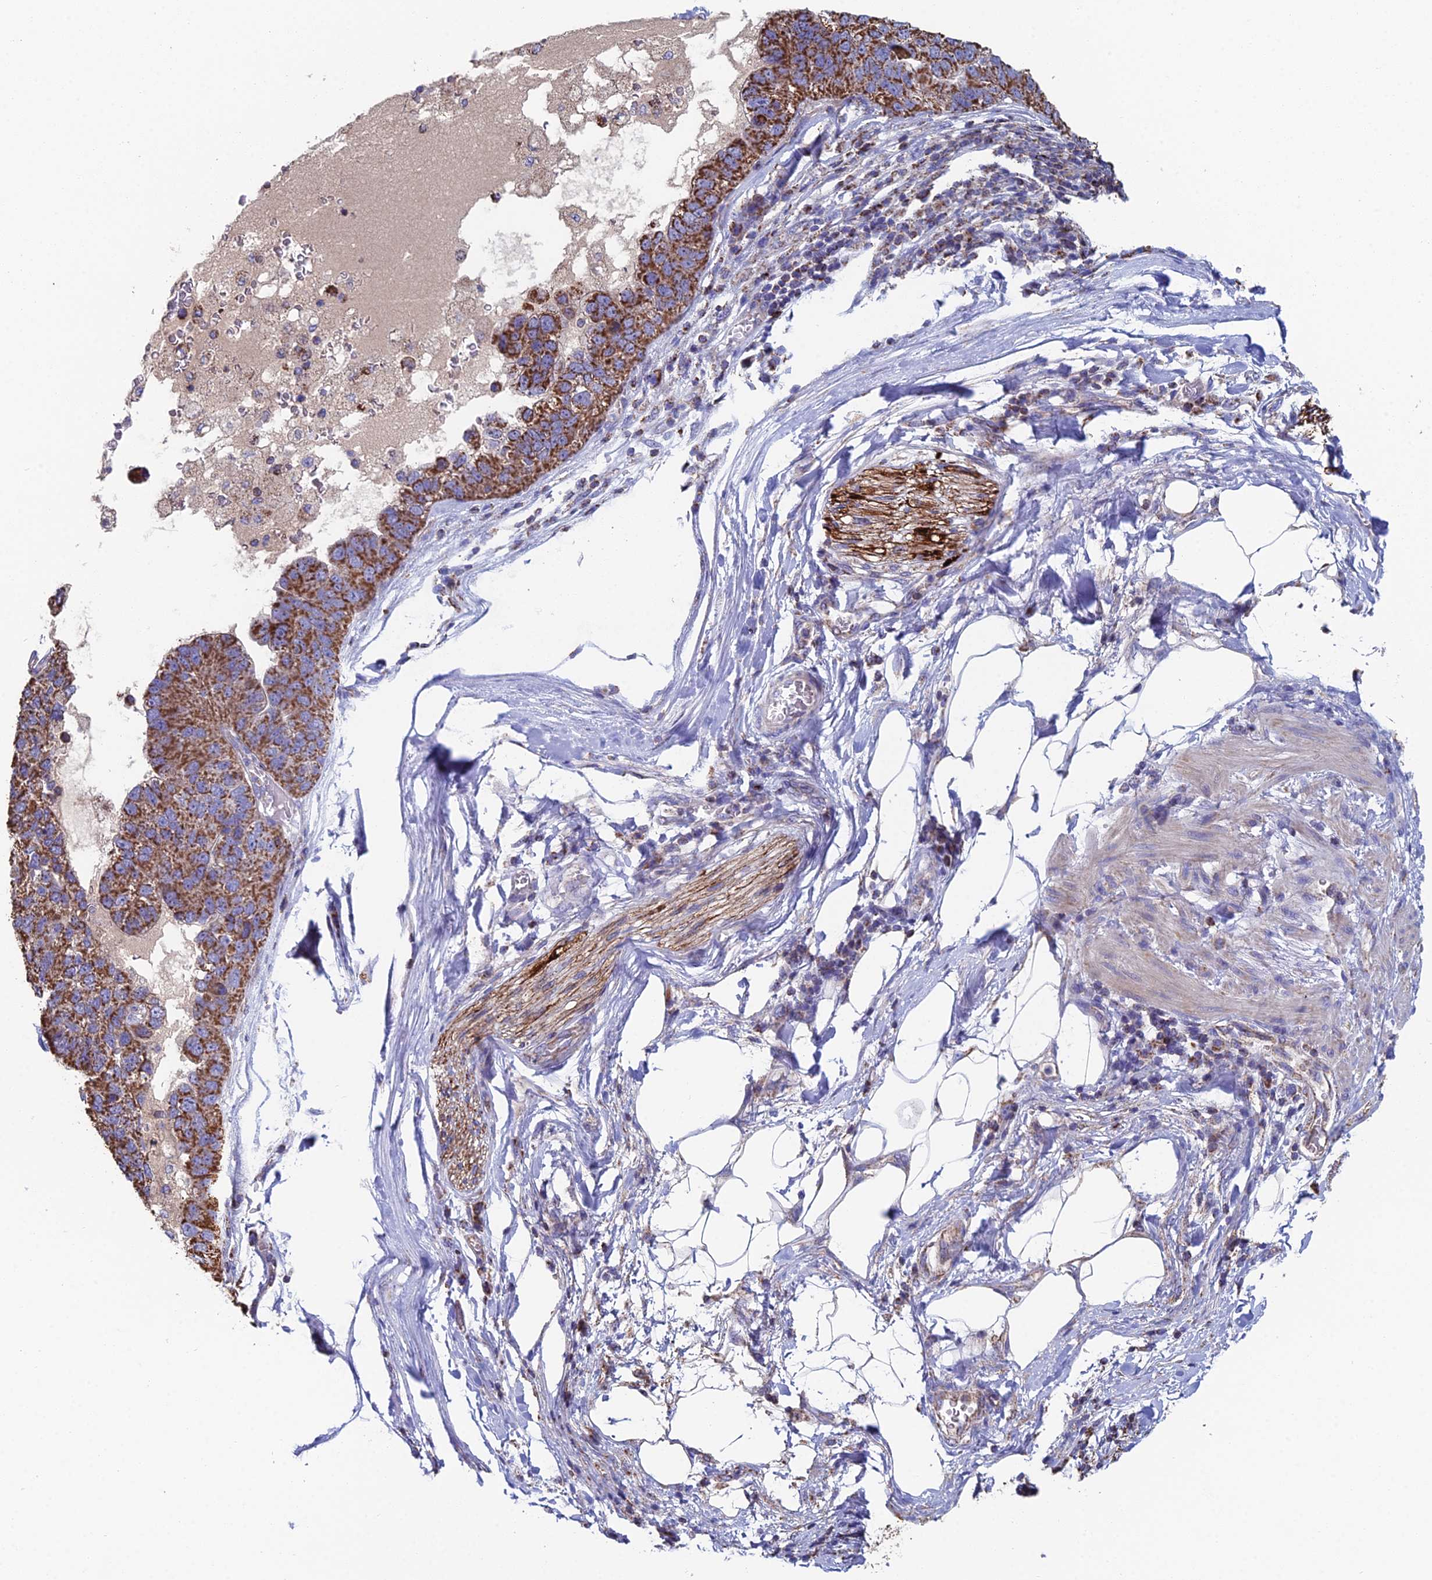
{"staining": {"intensity": "strong", "quantity": ">75%", "location": "cytoplasmic/membranous"}, "tissue": "pancreatic cancer", "cell_type": "Tumor cells", "image_type": "cancer", "snomed": [{"axis": "morphology", "description": "Adenocarcinoma, NOS"}, {"axis": "topography", "description": "Pancreas"}], "caption": "An IHC photomicrograph of tumor tissue is shown. Protein staining in brown shows strong cytoplasmic/membranous positivity in pancreatic cancer within tumor cells.", "gene": "SPOCK2", "patient": {"sex": "female", "age": 61}}